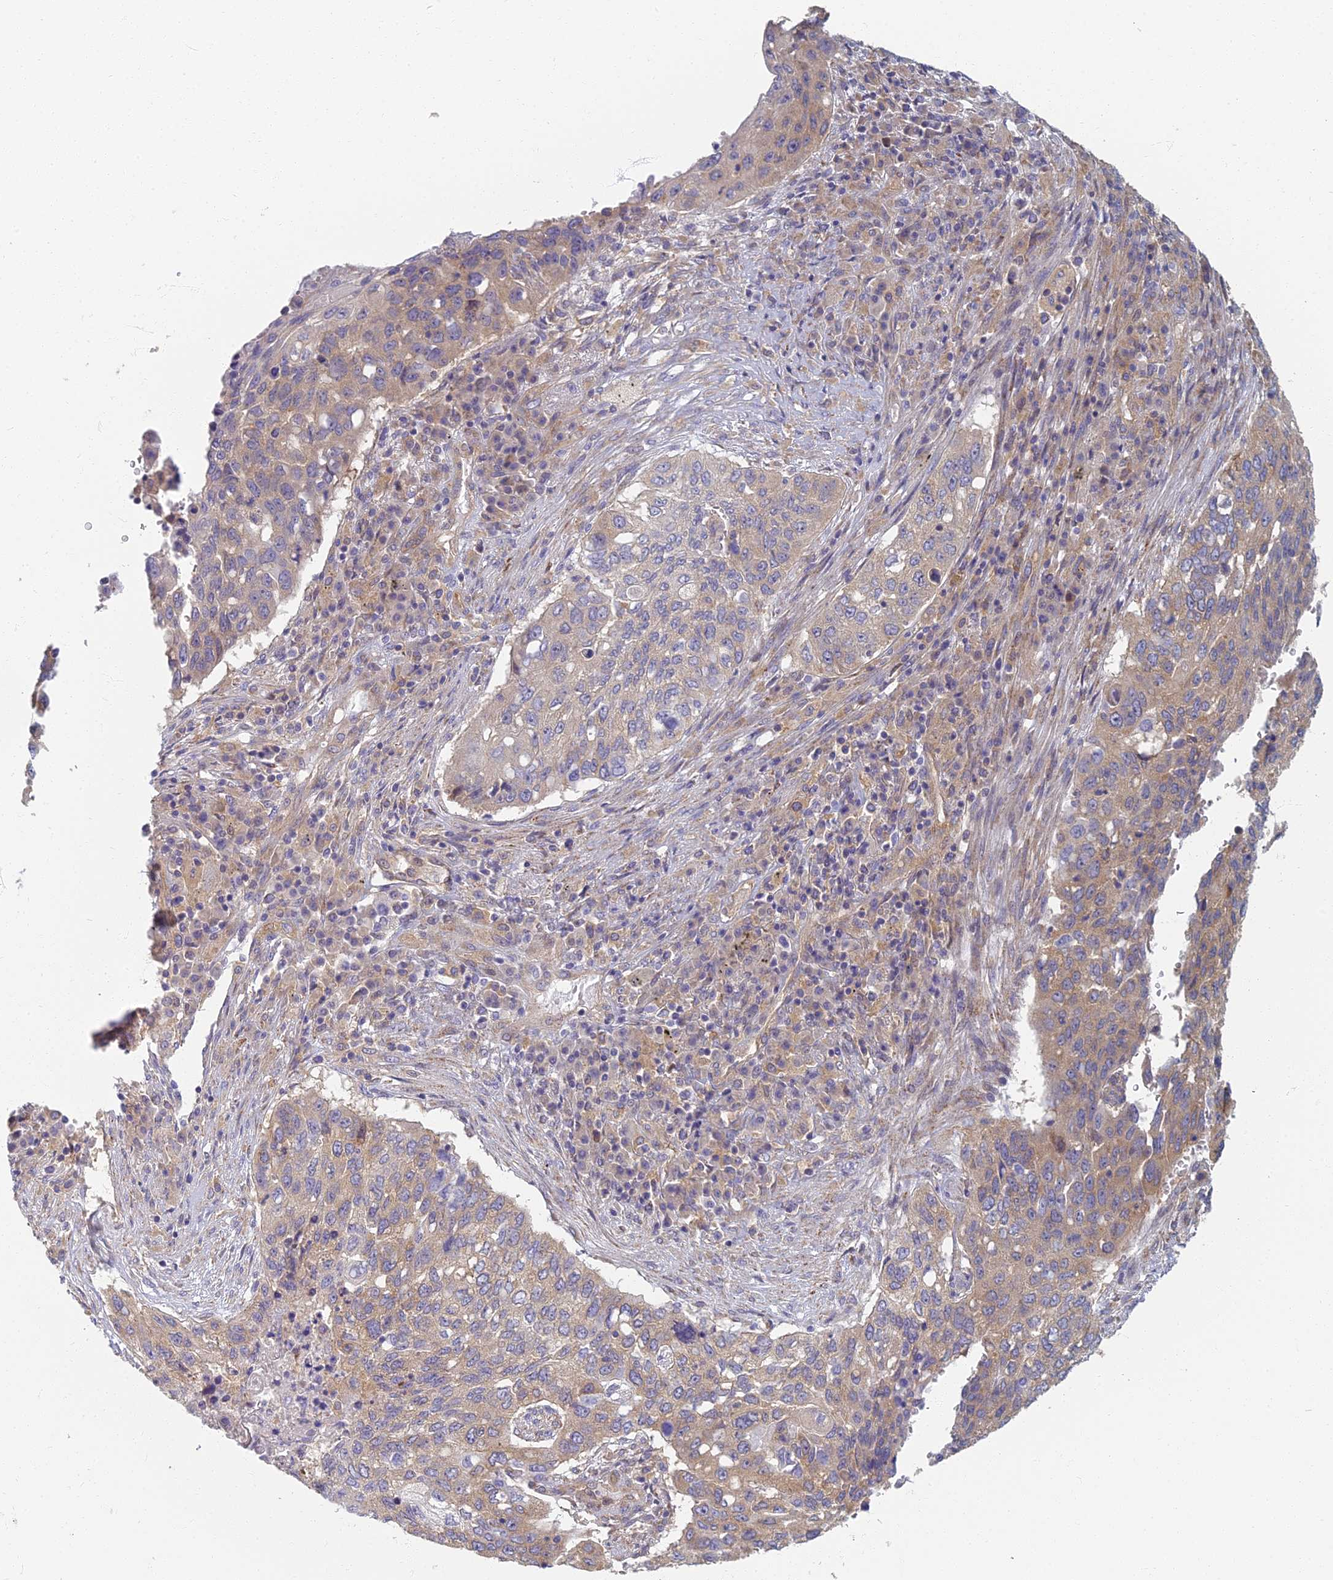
{"staining": {"intensity": "weak", "quantity": "25%-75%", "location": "cytoplasmic/membranous"}, "tissue": "lung cancer", "cell_type": "Tumor cells", "image_type": "cancer", "snomed": [{"axis": "morphology", "description": "Squamous cell carcinoma, NOS"}, {"axis": "topography", "description": "Lung"}], "caption": "Immunohistochemical staining of lung cancer (squamous cell carcinoma) shows low levels of weak cytoplasmic/membranous staining in approximately 25%-75% of tumor cells.", "gene": "RBSN", "patient": {"sex": "female", "age": 63}}